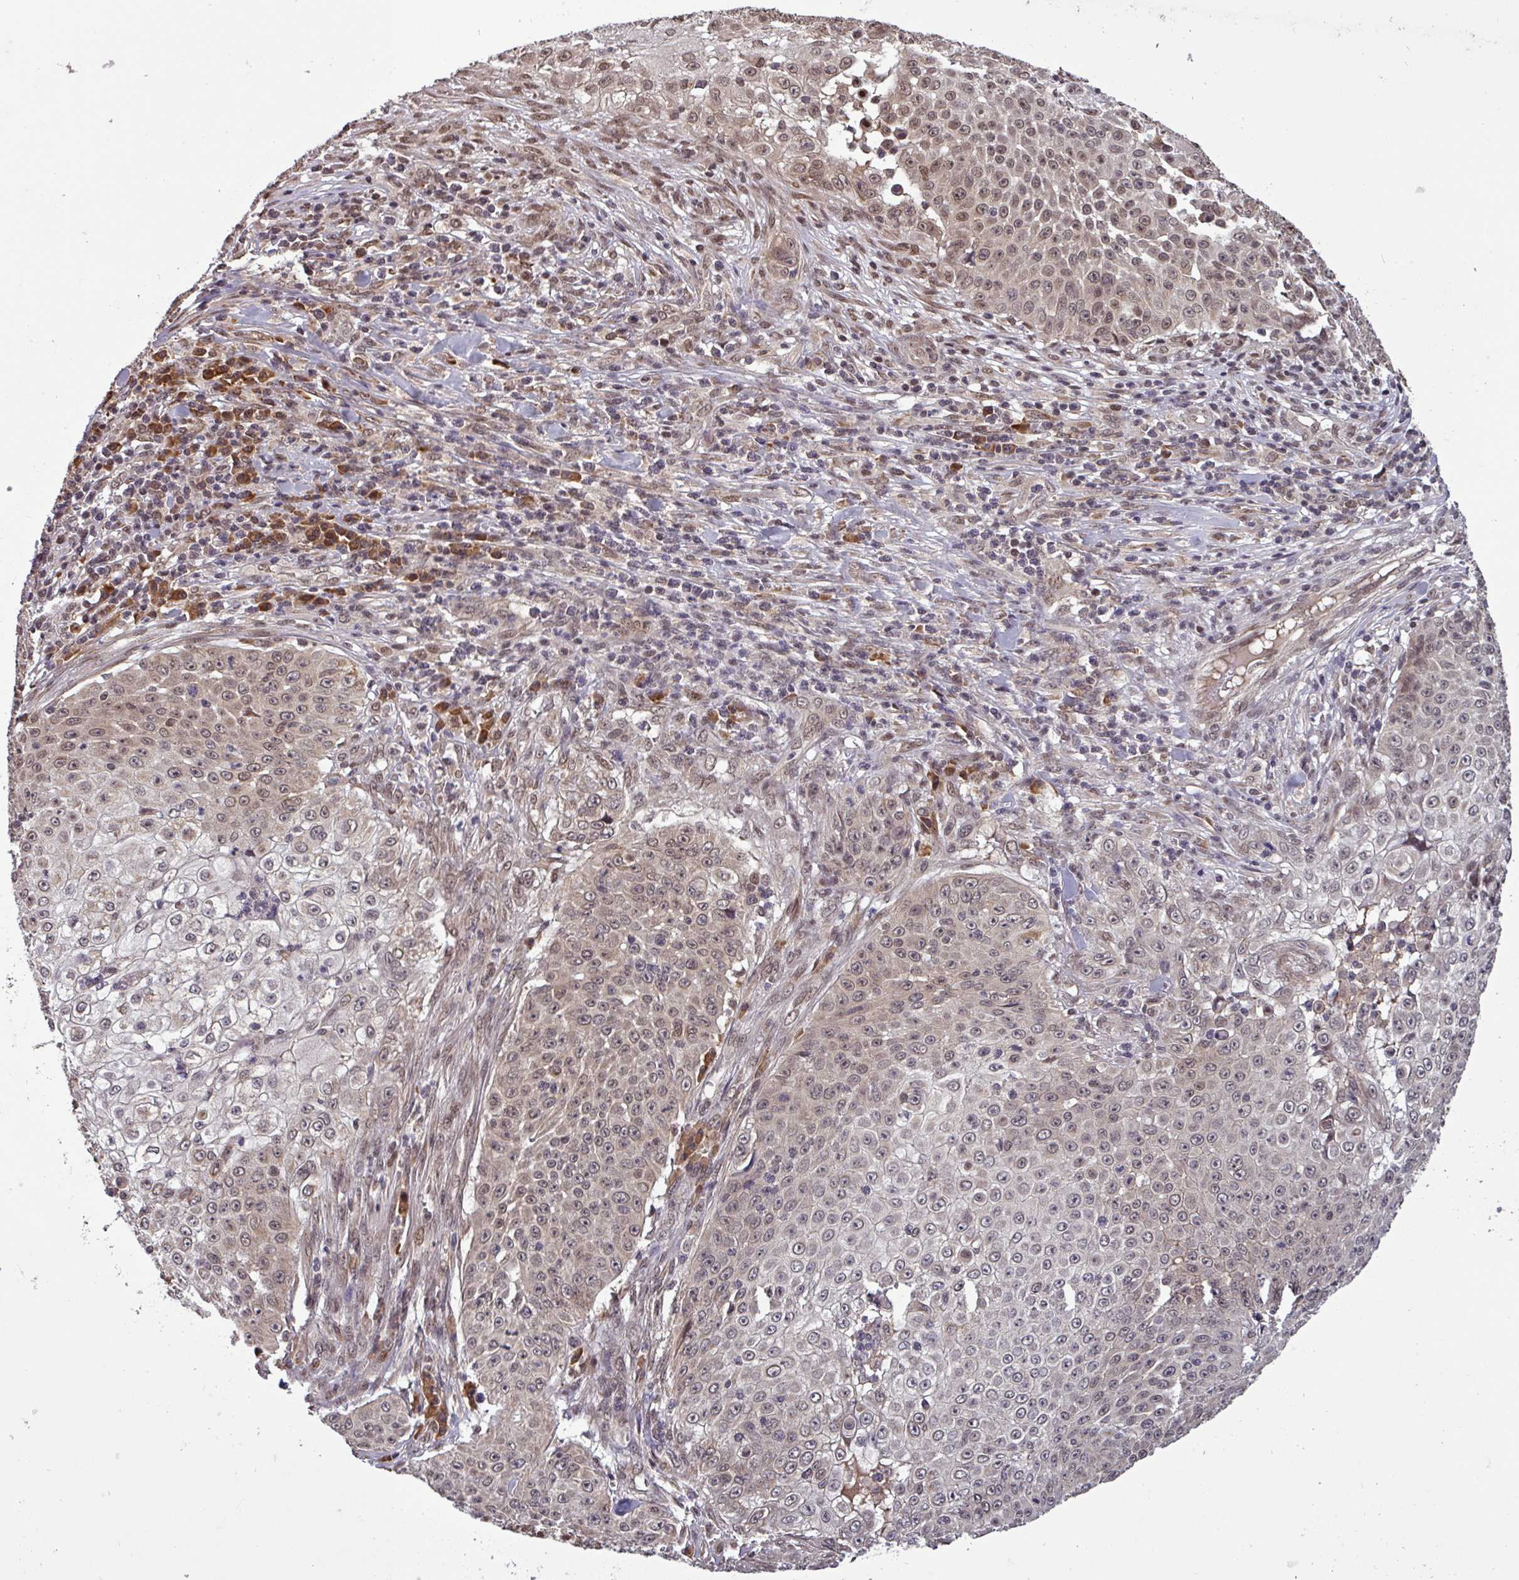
{"staining": {"intensity": "moderate", "quantity": "<25%", "location": "nuclear"}, "tissue": "skin cancer", "cell_type": "Tumor cells", "image_type": "cancer", "snomed": [{"axis": "morphology", "description": "Squamous cell carcinoma, NOS"}, {"axis": "topography", "description": "Skin"}], "caption": "This is an image of IHC staining of skin cancer (squamous cell carcinoma), which shows moderate expression in the nuclear of tumor cells.", "gene": "NOB1", "patient": {"sex": "male", "age": 24}}